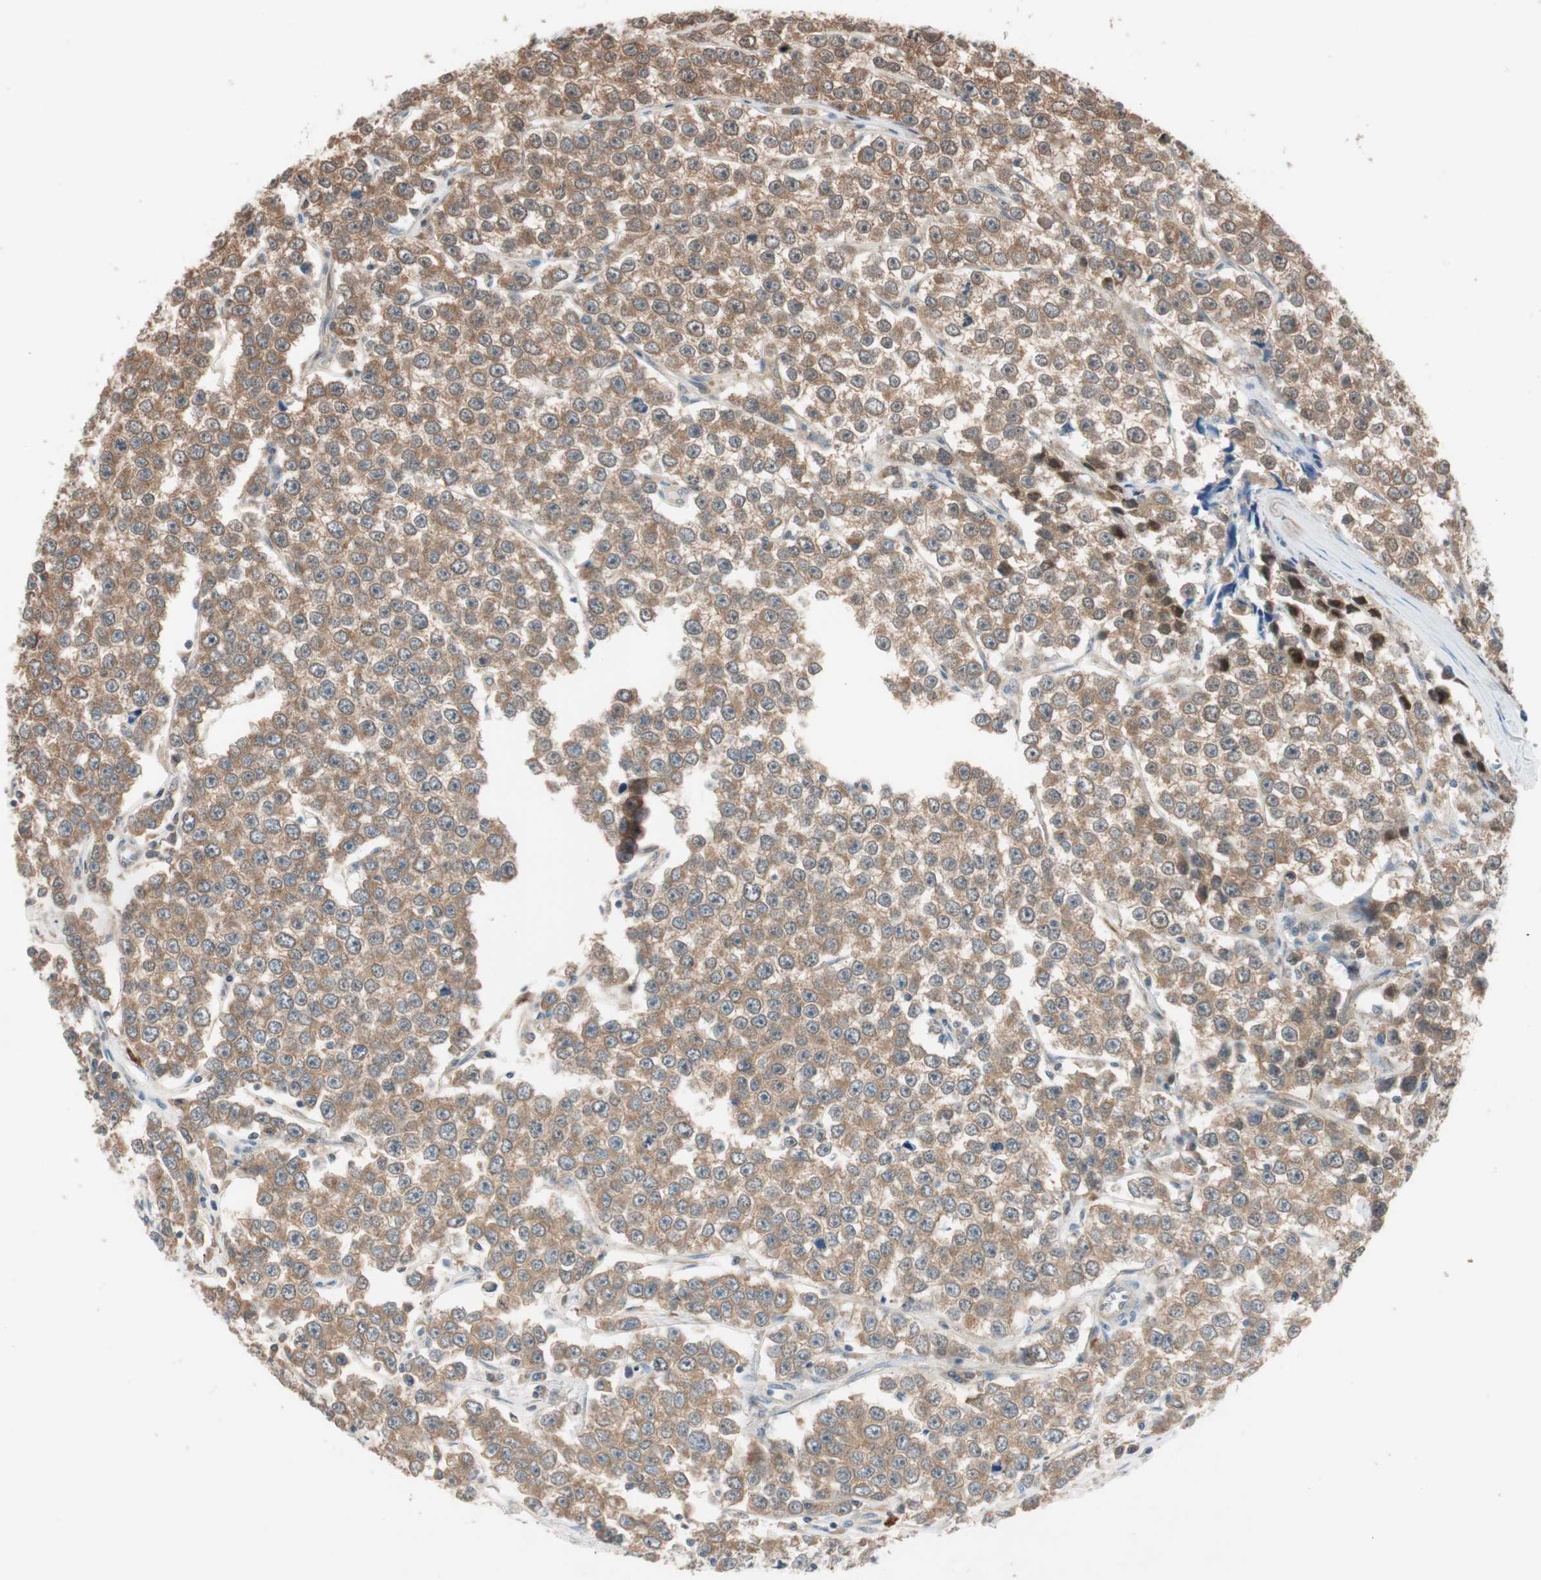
{"staining": {"intensity": "moderate", "quantity": ">75%", "location": "cytoplasmic/membranous"}, "tissue": "testis cancer", "cell_type": "Tumor cells", "image_type": "cancer", "snomed": [{"axis": "morphology", "description": "Seminoma, NOS"}, {"axis": "morphology", "description": "Carcinoma, Embryonal, NOS"}, {"axis": "topography", "description": "Testis"}], "caption": "Protein staining of testis cancer (seminoma) tissue exhibits moderate cytoplasmic/membranous expression in about >75% of tumor cells.", "gene": "PIK3R3", "patient": {"sex": "male", "age": 52}}